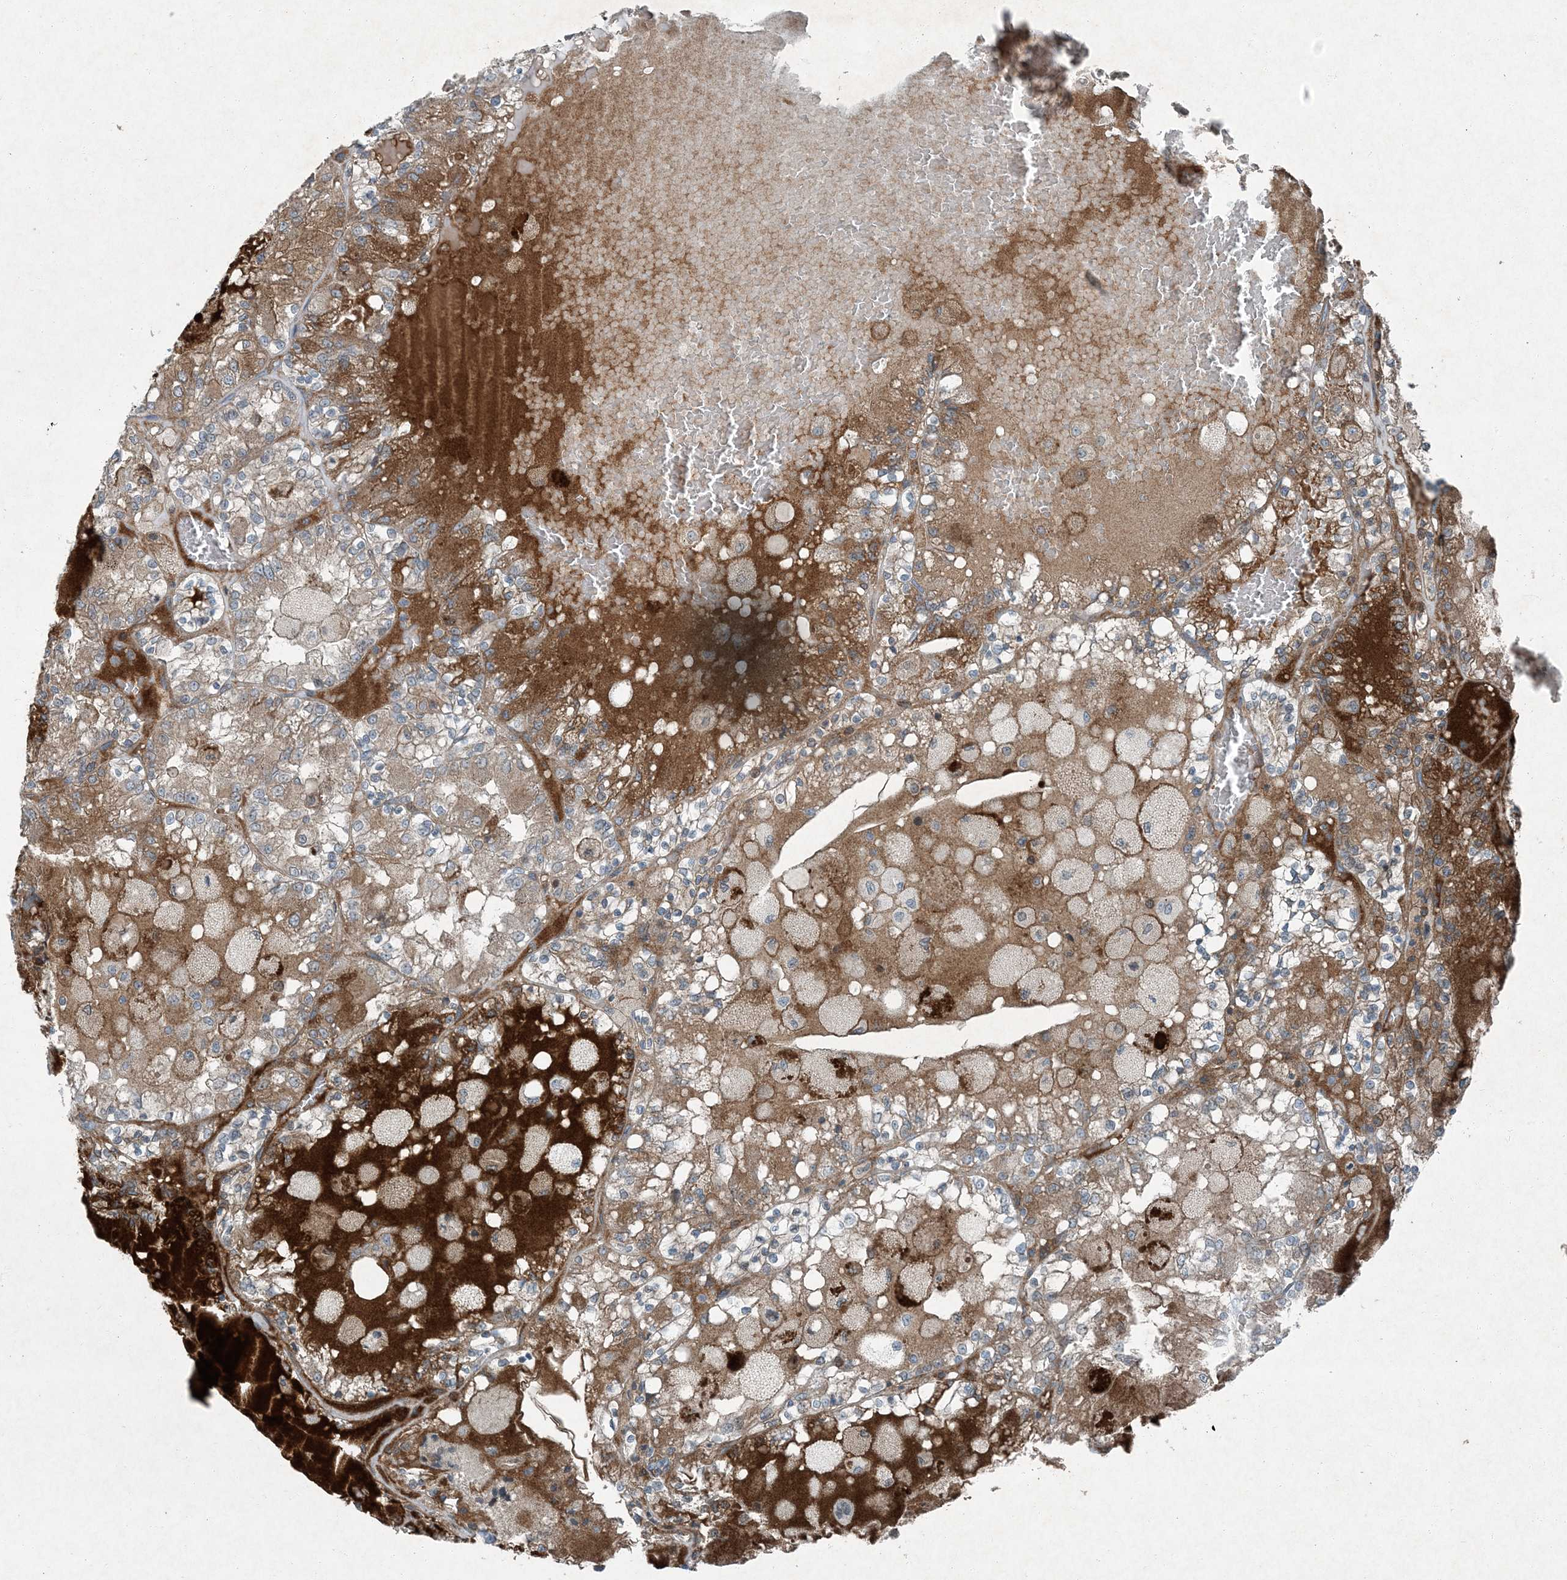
{"staining": {"intensity": "moderate", "quantity": "25%-75%", "location": "cytoplasmic/membranous"}, "tissue": "renal cancer", "cell_type": "Tumor cells", "image_type": "cancer", "snomed": [{"axis": "morphology", "description": "Adenocarcinoma, NOS"}, {"axis": "topography", "description": "Kidney"}], "caption": "Protein expression analysis of adenocarcinoma (renal) reveals moderate cytoplasmic/membranous staining in approximately 25%-75% of tumor cells.", "gene": "APOM", "patient": {"sex": "female", "age": 56}}